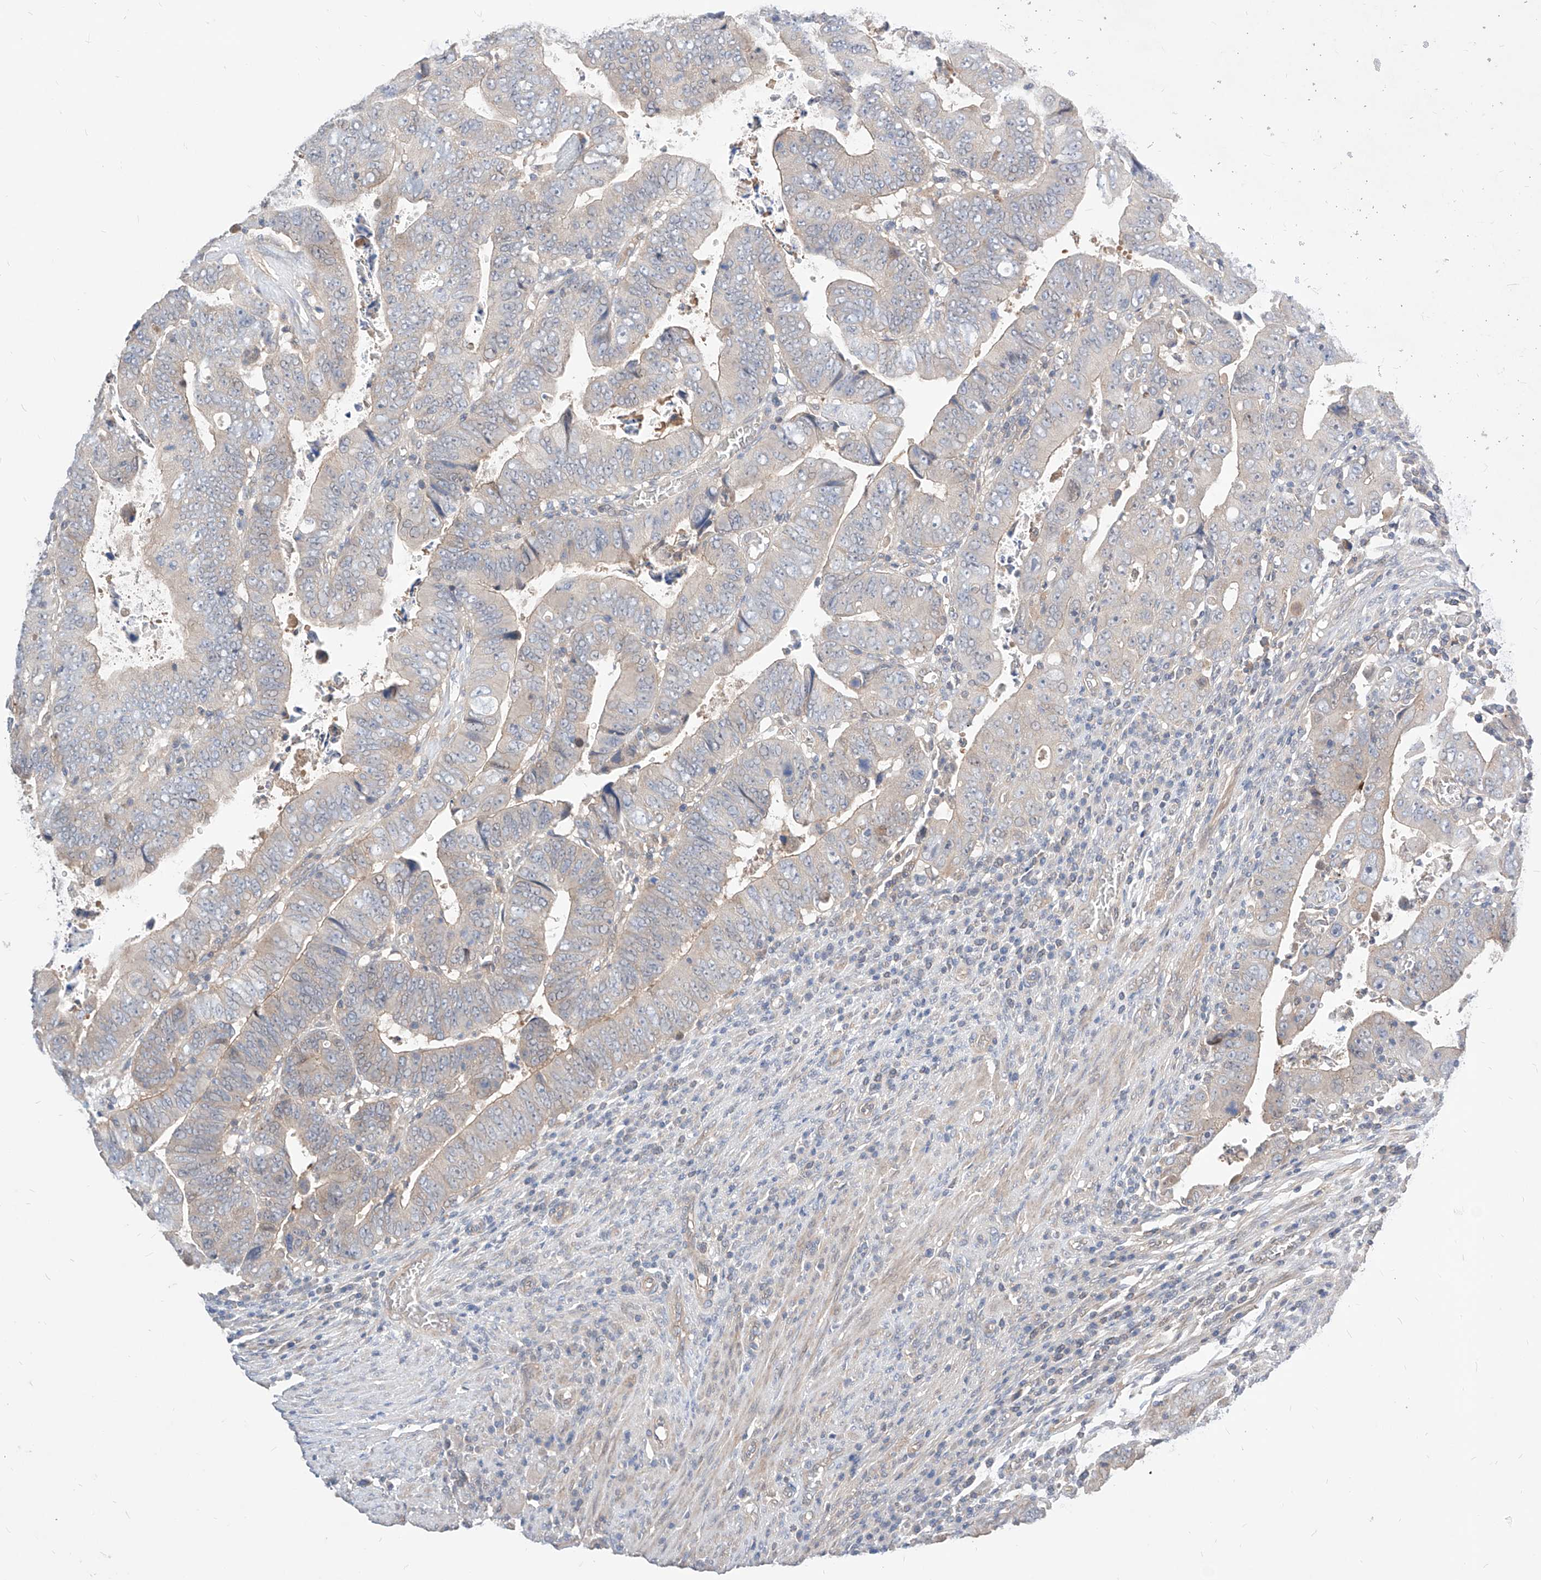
{"staining": {"intensity": "weak", "quantity": "25%-75%", "location": "cytoplasmic/membranous"}, "tissue": "colorectal cancer", "cell_type": "Tumor cells", "image_type": "cancer", "snomed": [{"axis": "morphology", "description": "Normal tissue, NOS"}, {"axis": "morphology", "description": "Adenocarcinoma, NOS"}, {"axis": "topography", "description": "Rectum"}], "caption": "A brown stain shows weak cytoplasmic/membranous staining of a protein in colorectal cancer tumor cells. The staining was performed using DAB (3,3'-diaminobenzidine) to visualize the protein expression in brown, while the nuclei were stained in blue with hematoxylin (Magnification: 20x).", "gene": "TSNAX", "patient": {"sex": "female", "age": 65}}